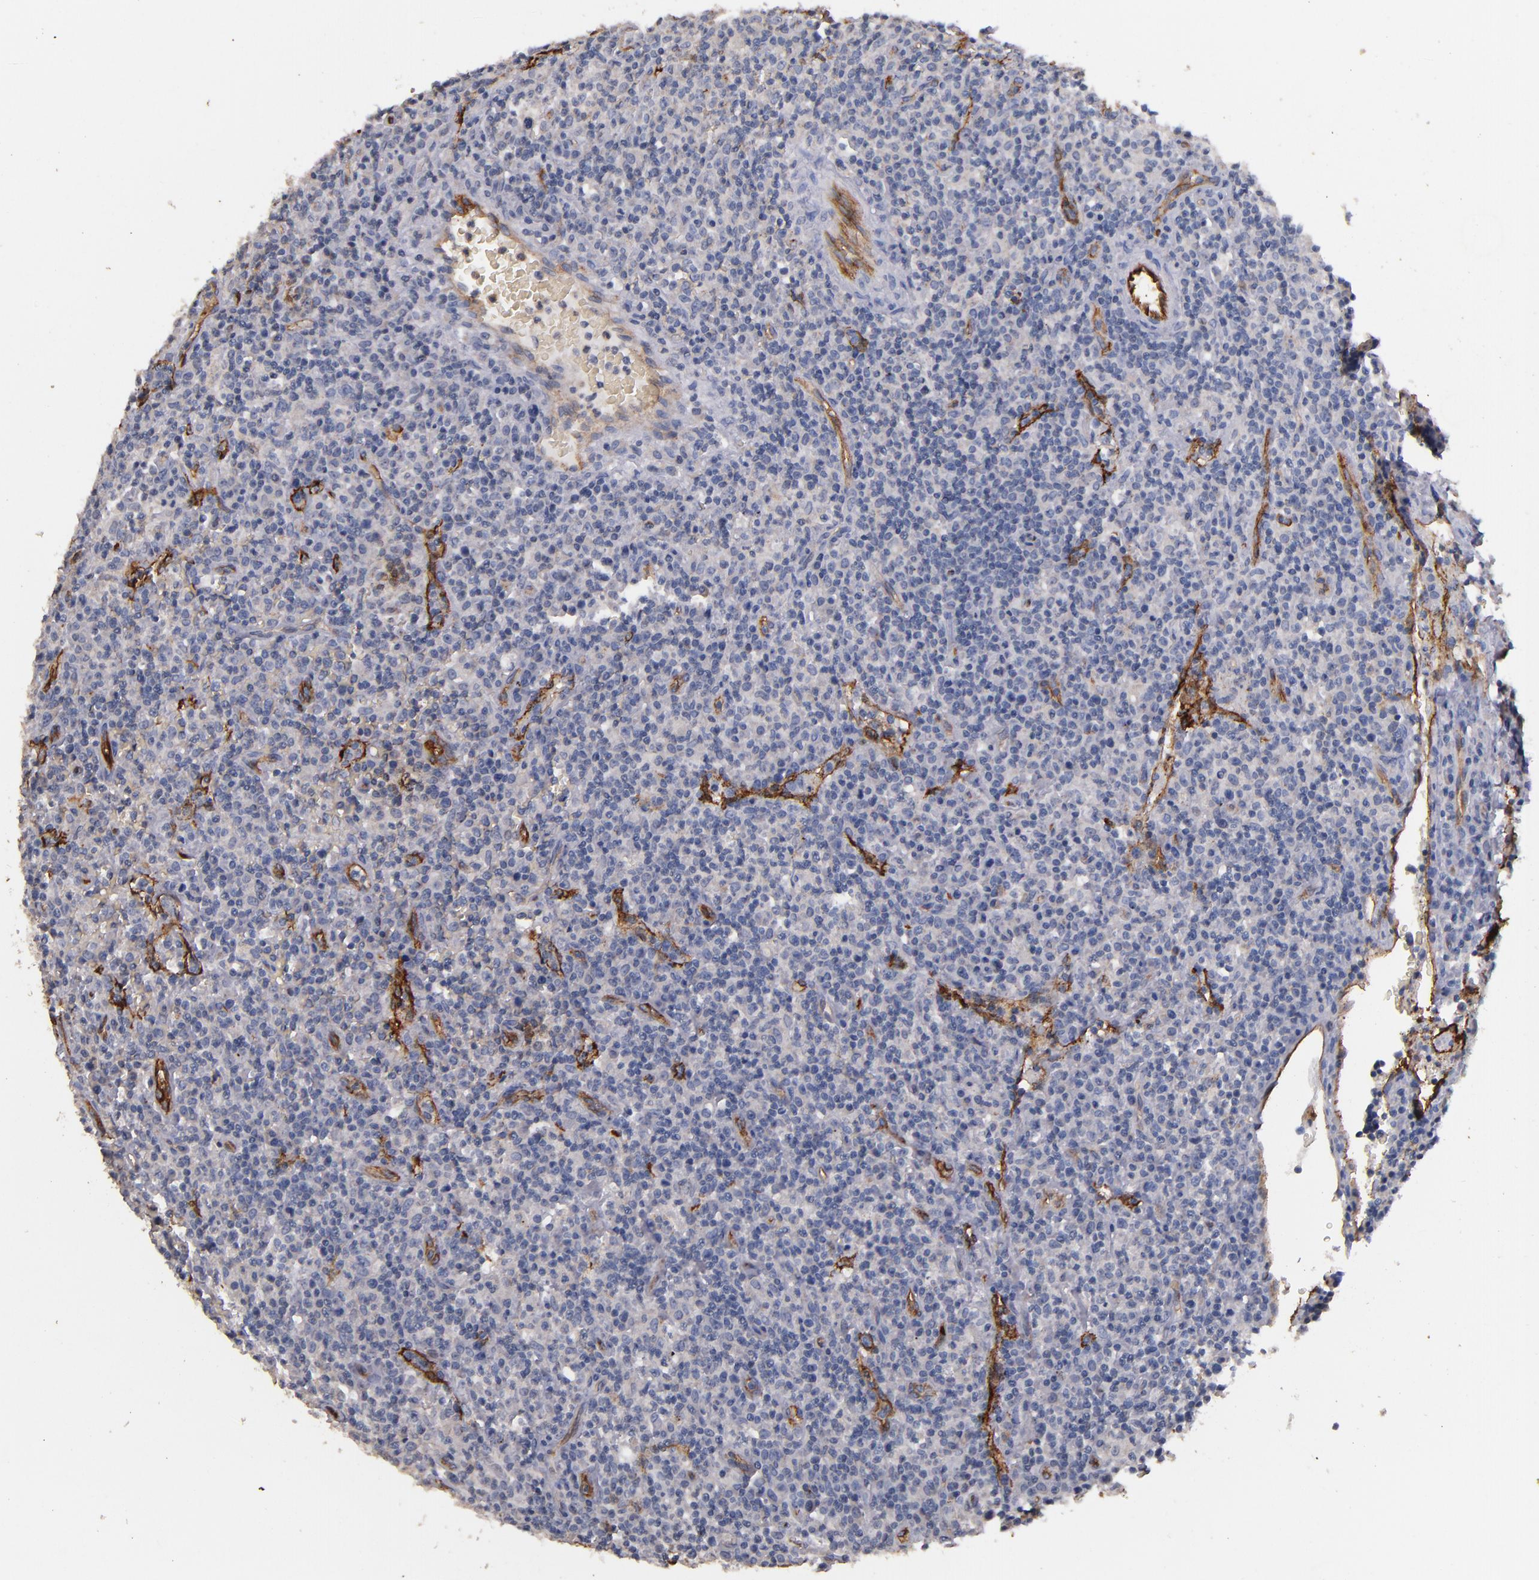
{"staining": {"intensity": "negative", "quantity": "none", "location": "none"}, "tissue": "lymphoma", "cell_type": "Tumor cells", "image_type": "cancer", "snomed": [{"axis": "morphology", "description": "Hodgkin's disease, NOS"}, {"axis": "topography", "description": "Lymph node"}], "caption": "Immunohistochemistry micrograph of neoplastic tissue: human Hodgkin's disease stained with DAB displays no significant protein expression in tumor cells. The staining is performed using DAB (3,3'-diaminobenzidine) brown chromogen with nuclei counter-stained in using hematoxylin.", "gene": "CLDN5", "patient": {"sex": "male", "age": 65}}